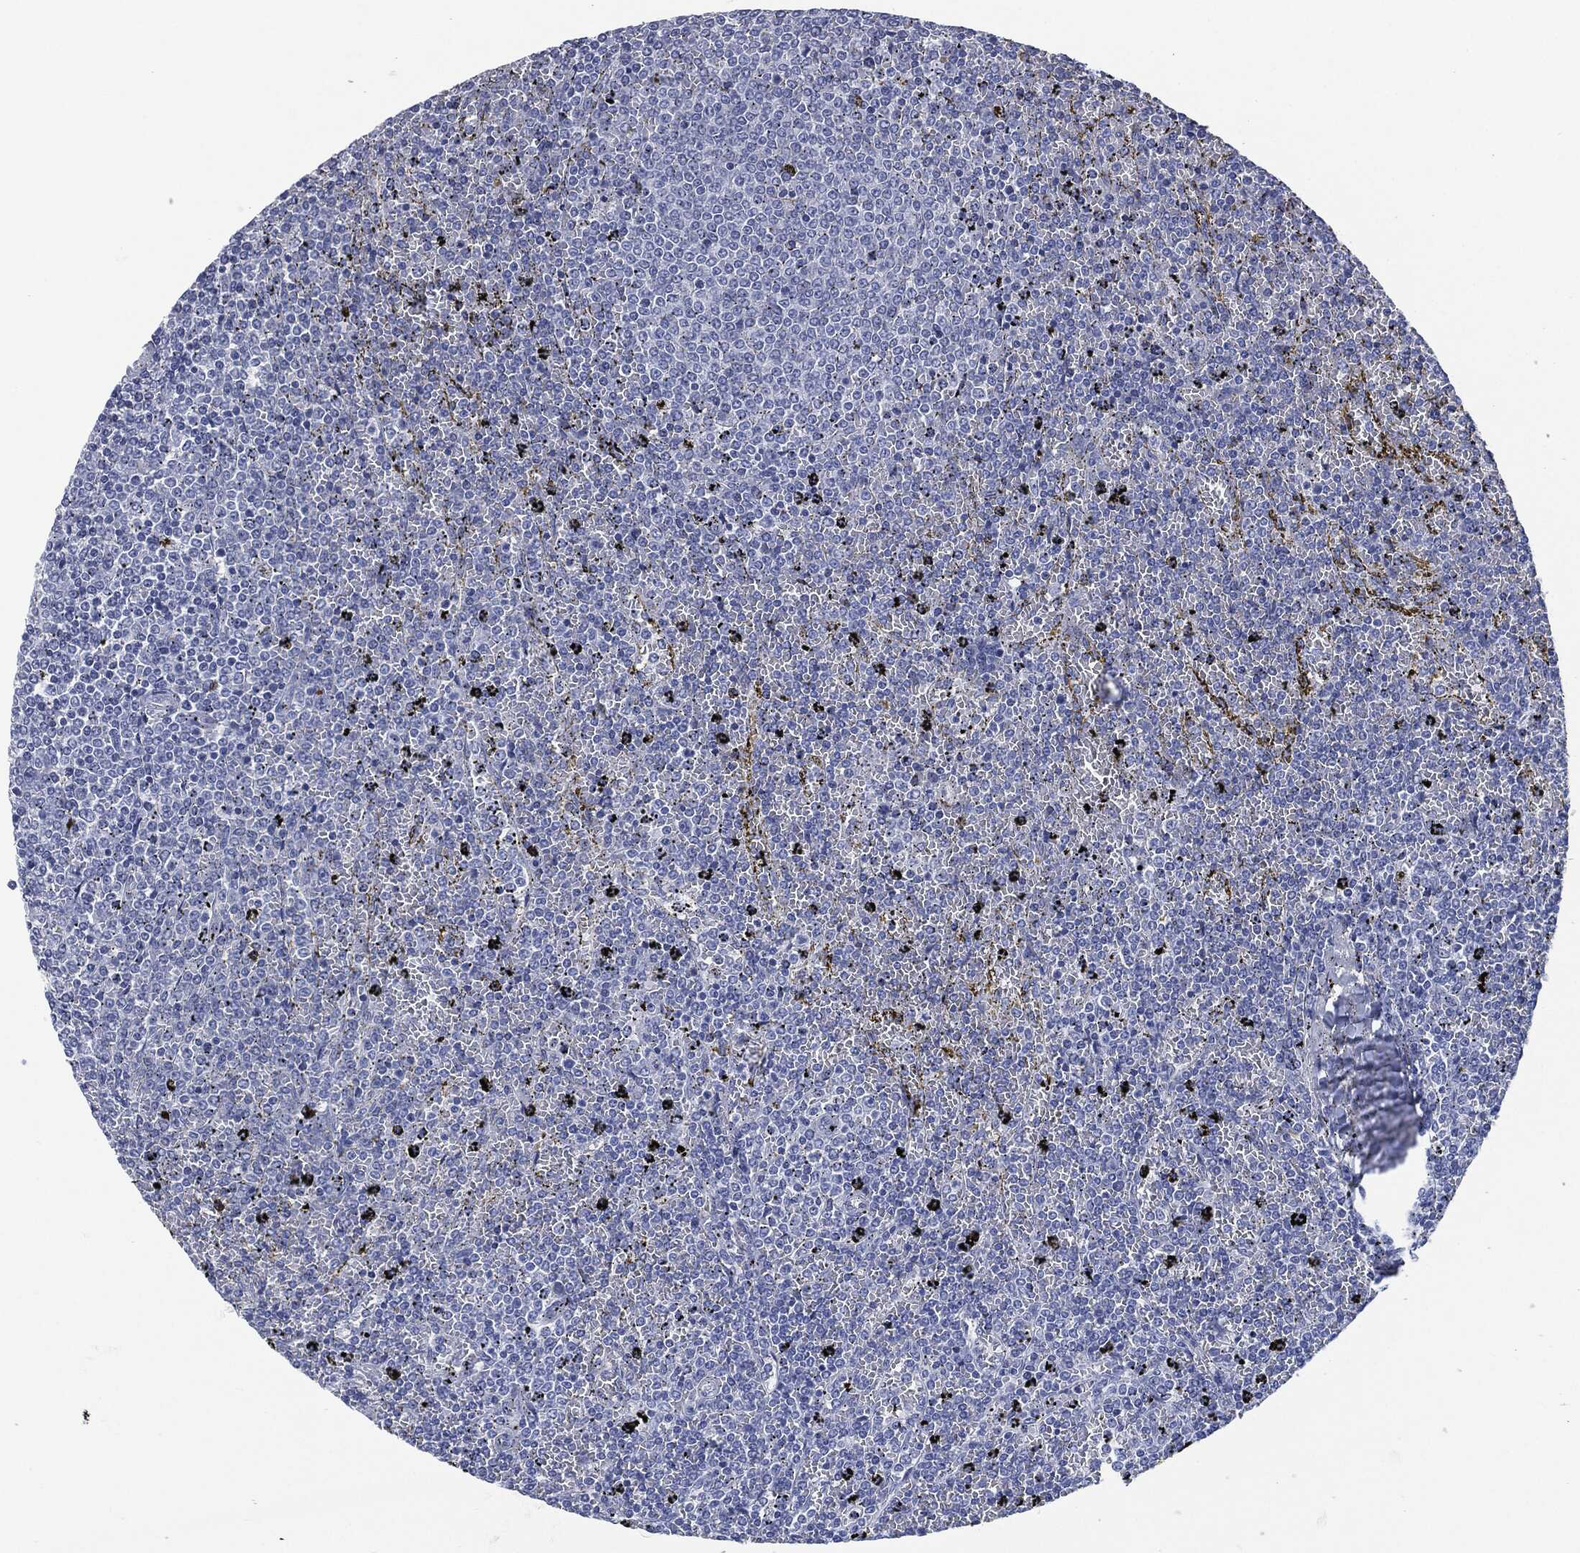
{"staining": {"intensity": "negative", "quantity": "none", "location": "none"}, "tissue": "lymphoma", "cell_type": "Tumor cells", "image_type": "cancer", "snomed": [{"axis": "morphology", "description": "Malignant lymphoma, non-Hodgkin's type, Low grade"}, {"axis": "topography", "description": "Spleen"}], "caption": "Lymphoma stained for a protein using immunohistochemistry exhibits no staining tumor cells.", "gene": "MUC16", "patient": {"sex": "female", "age": 77}}